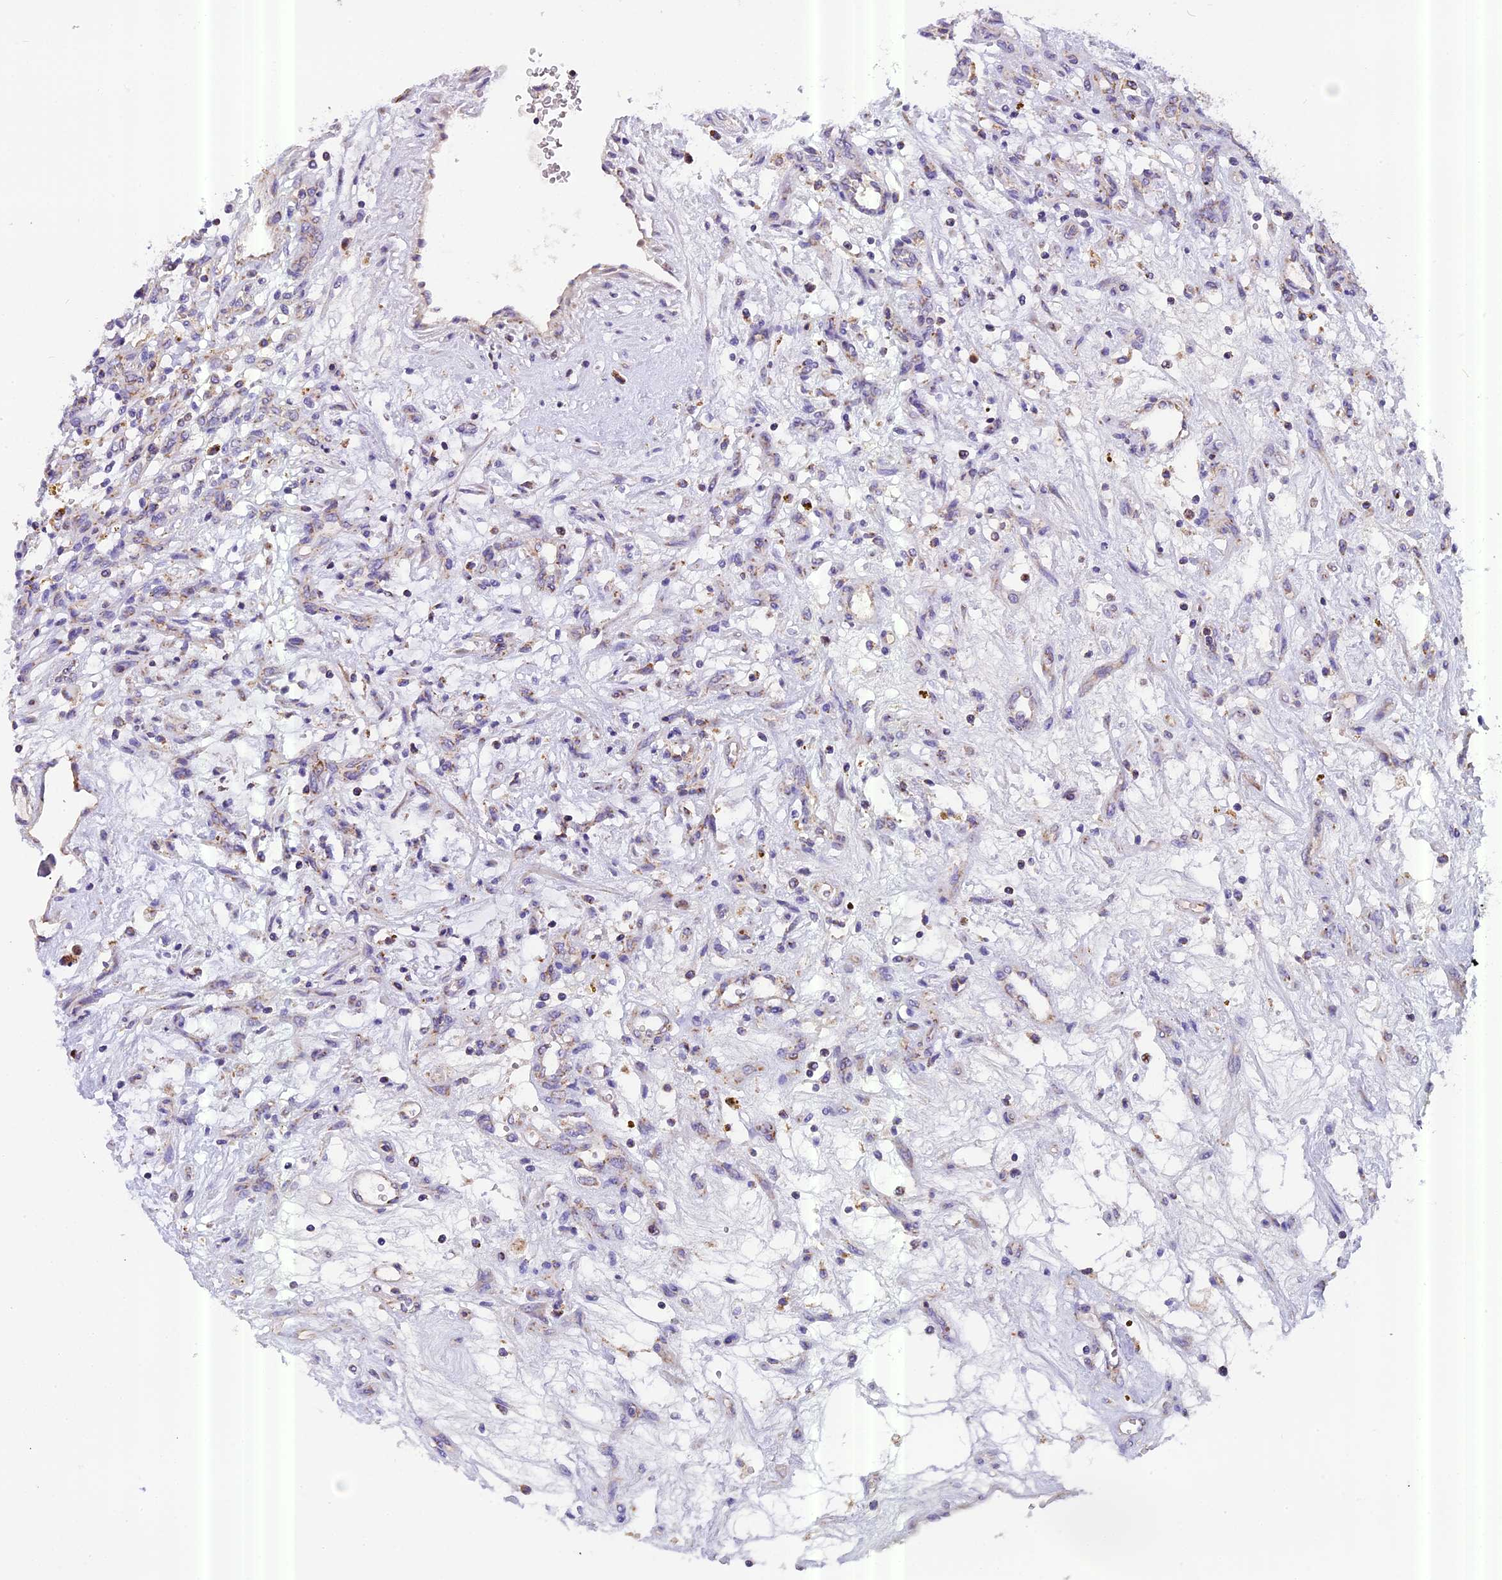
{"staining": {"intensity": "negative", "quantity": "none", "location": "none"}, "tissue": "renal cancer", "cell_type": "Tumor cells", "image_type": "cancer", "snomed": [{"axis": "morphology", "description": "Adenocarcinoma, NOS"}, {"axis": "topography", "description": "Kidney"}], "caption": "This is an immunohistochemistry (IHC) histopathology image of renal cancer. There is no expression in tumor cells.", "gene": "MGME1", "patient": {"sex": "female", "age": 57}}